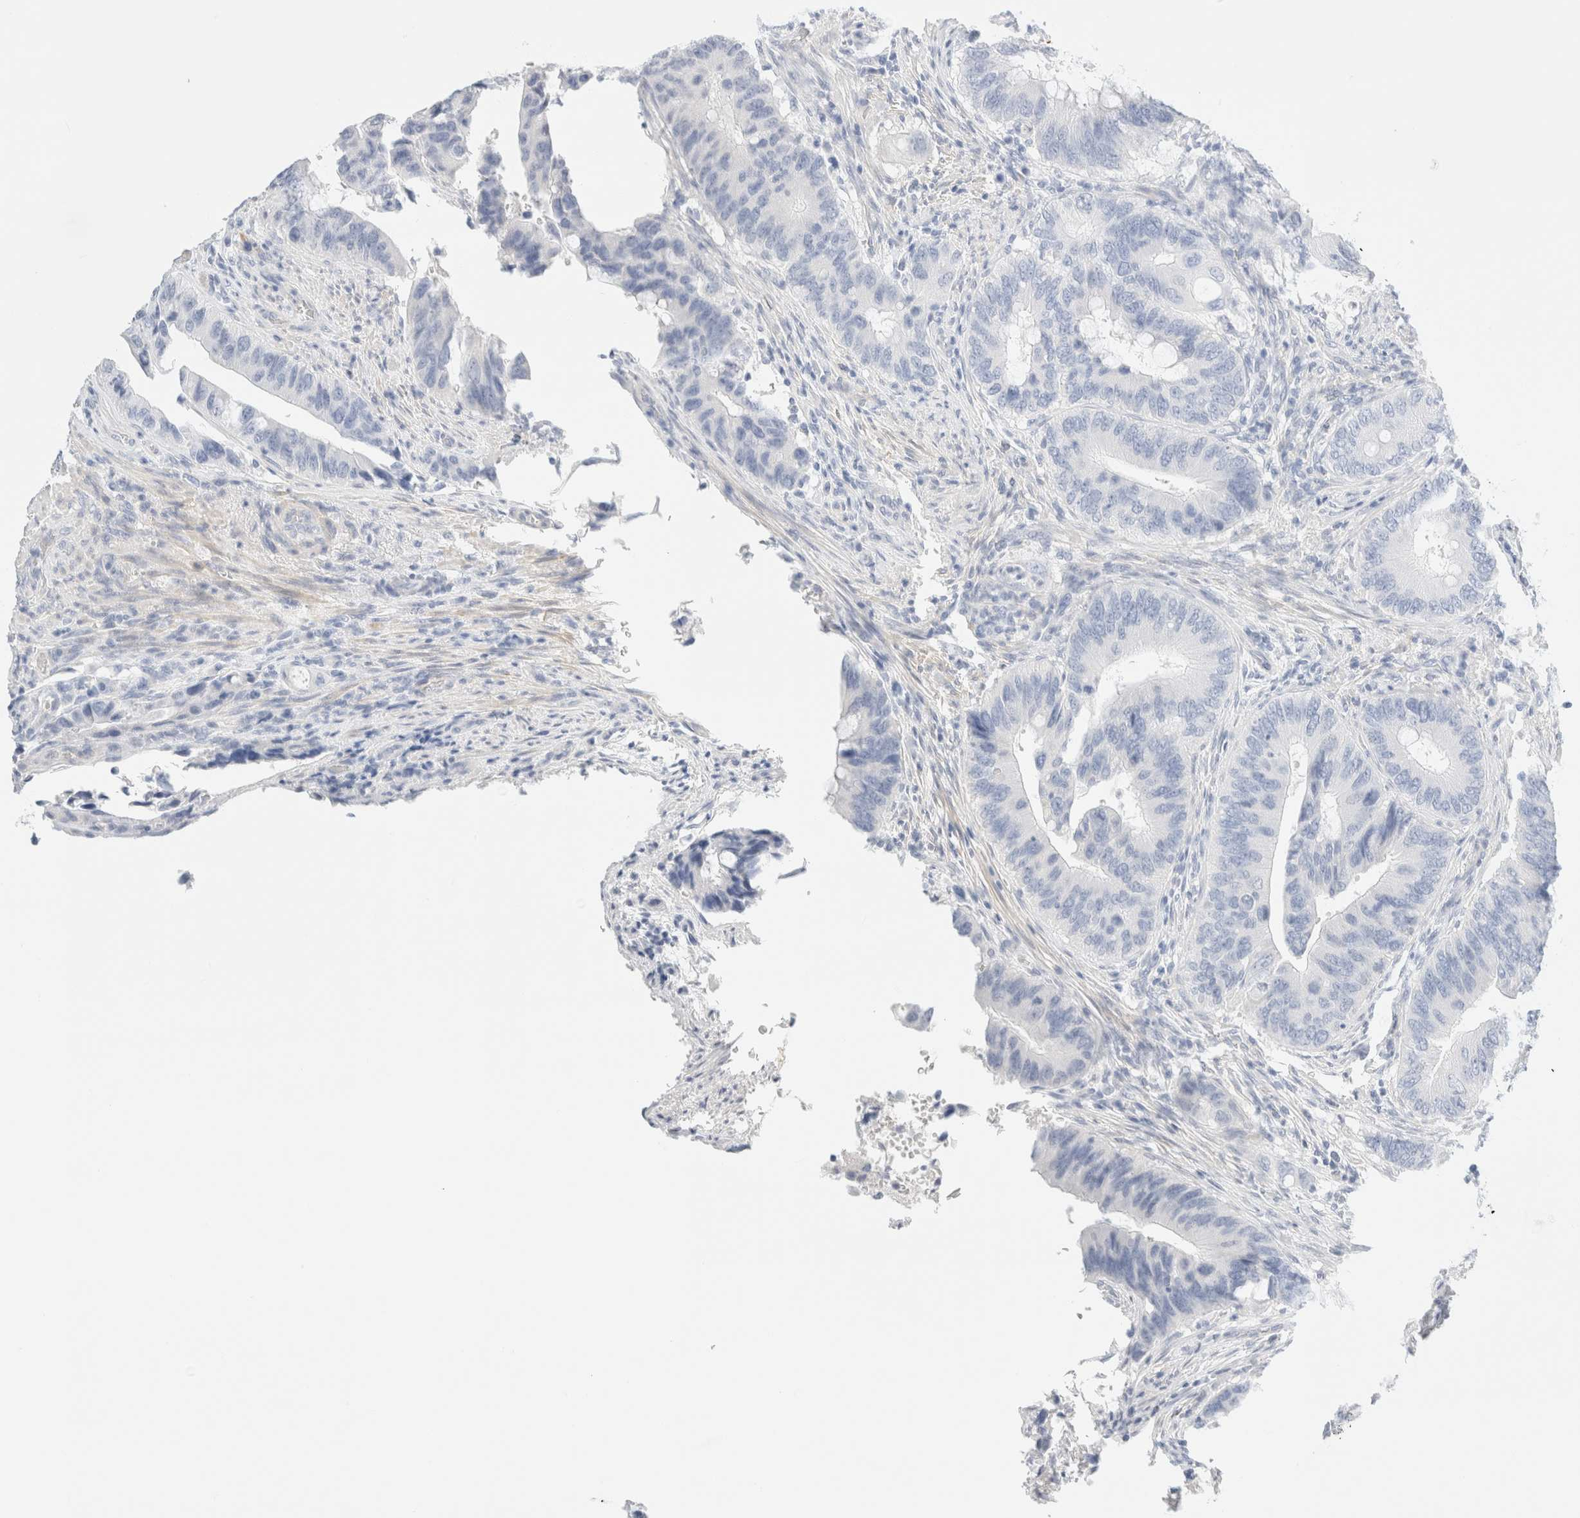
{"staining": {"intensity": "negative", "quantity": "none", "location": "none"}, "tissue": "colorectal cancer", "cell_type": "Tumor cells", "image_type": "cancer", "snomed": [{"axis": "morphology", "description": "Adenocarcinoma, NOS"}, {"axis": "topography", "description": "Colon"}], "caption": "This histopathology image is of colorectal cancer stained with immunohistochemistry (IHC) to label a protein in brown with the nuclei are counter-stained blue. There is no expression in tumor cells. (Immunohistochemistry, brightfield microscopy, high magnification).", "gene": "DPYS", "patient": {"sex": "male", "age": 71}}